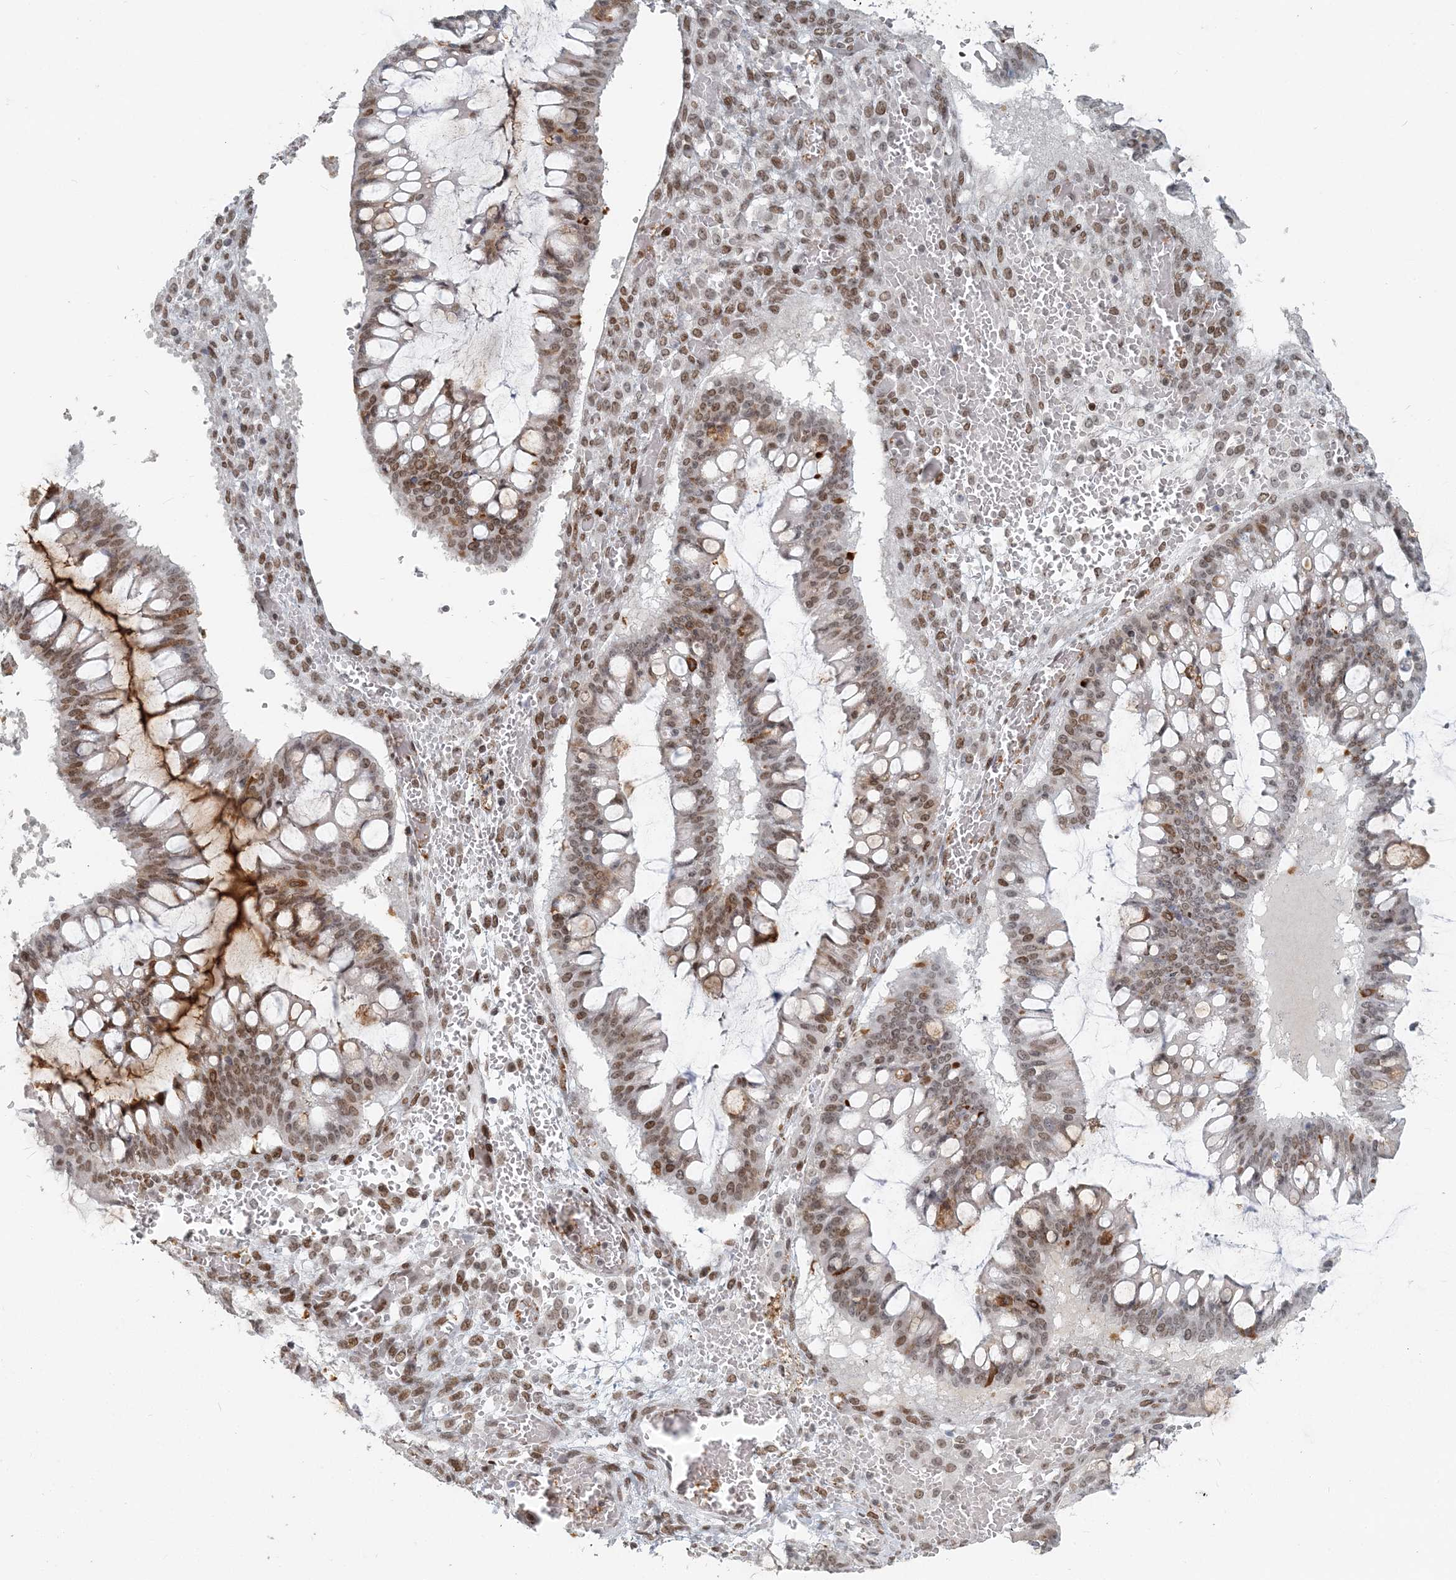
{"staining": {"intensity": "moderate", "quantity": ">75%", "location": "nuclear"}, "tissue": "ovarian cancer", "cell_type": "Tumor cells", "image_type": "cancer", "snomed": [{"axis": "morphology", "description": "Cystadenocarcinoma, mucinous, NOS"}, {"axis": "topography", "description": "Ovary"}], "caption": "Immunohistochemical staining of ovarian mucinous cystadenocarcinoma displays medium levels of moderate nuclear staining in about >75% of tumor cells.", "gene": "BAZ1B", "patient": {"sex": "female", "age": 73}}